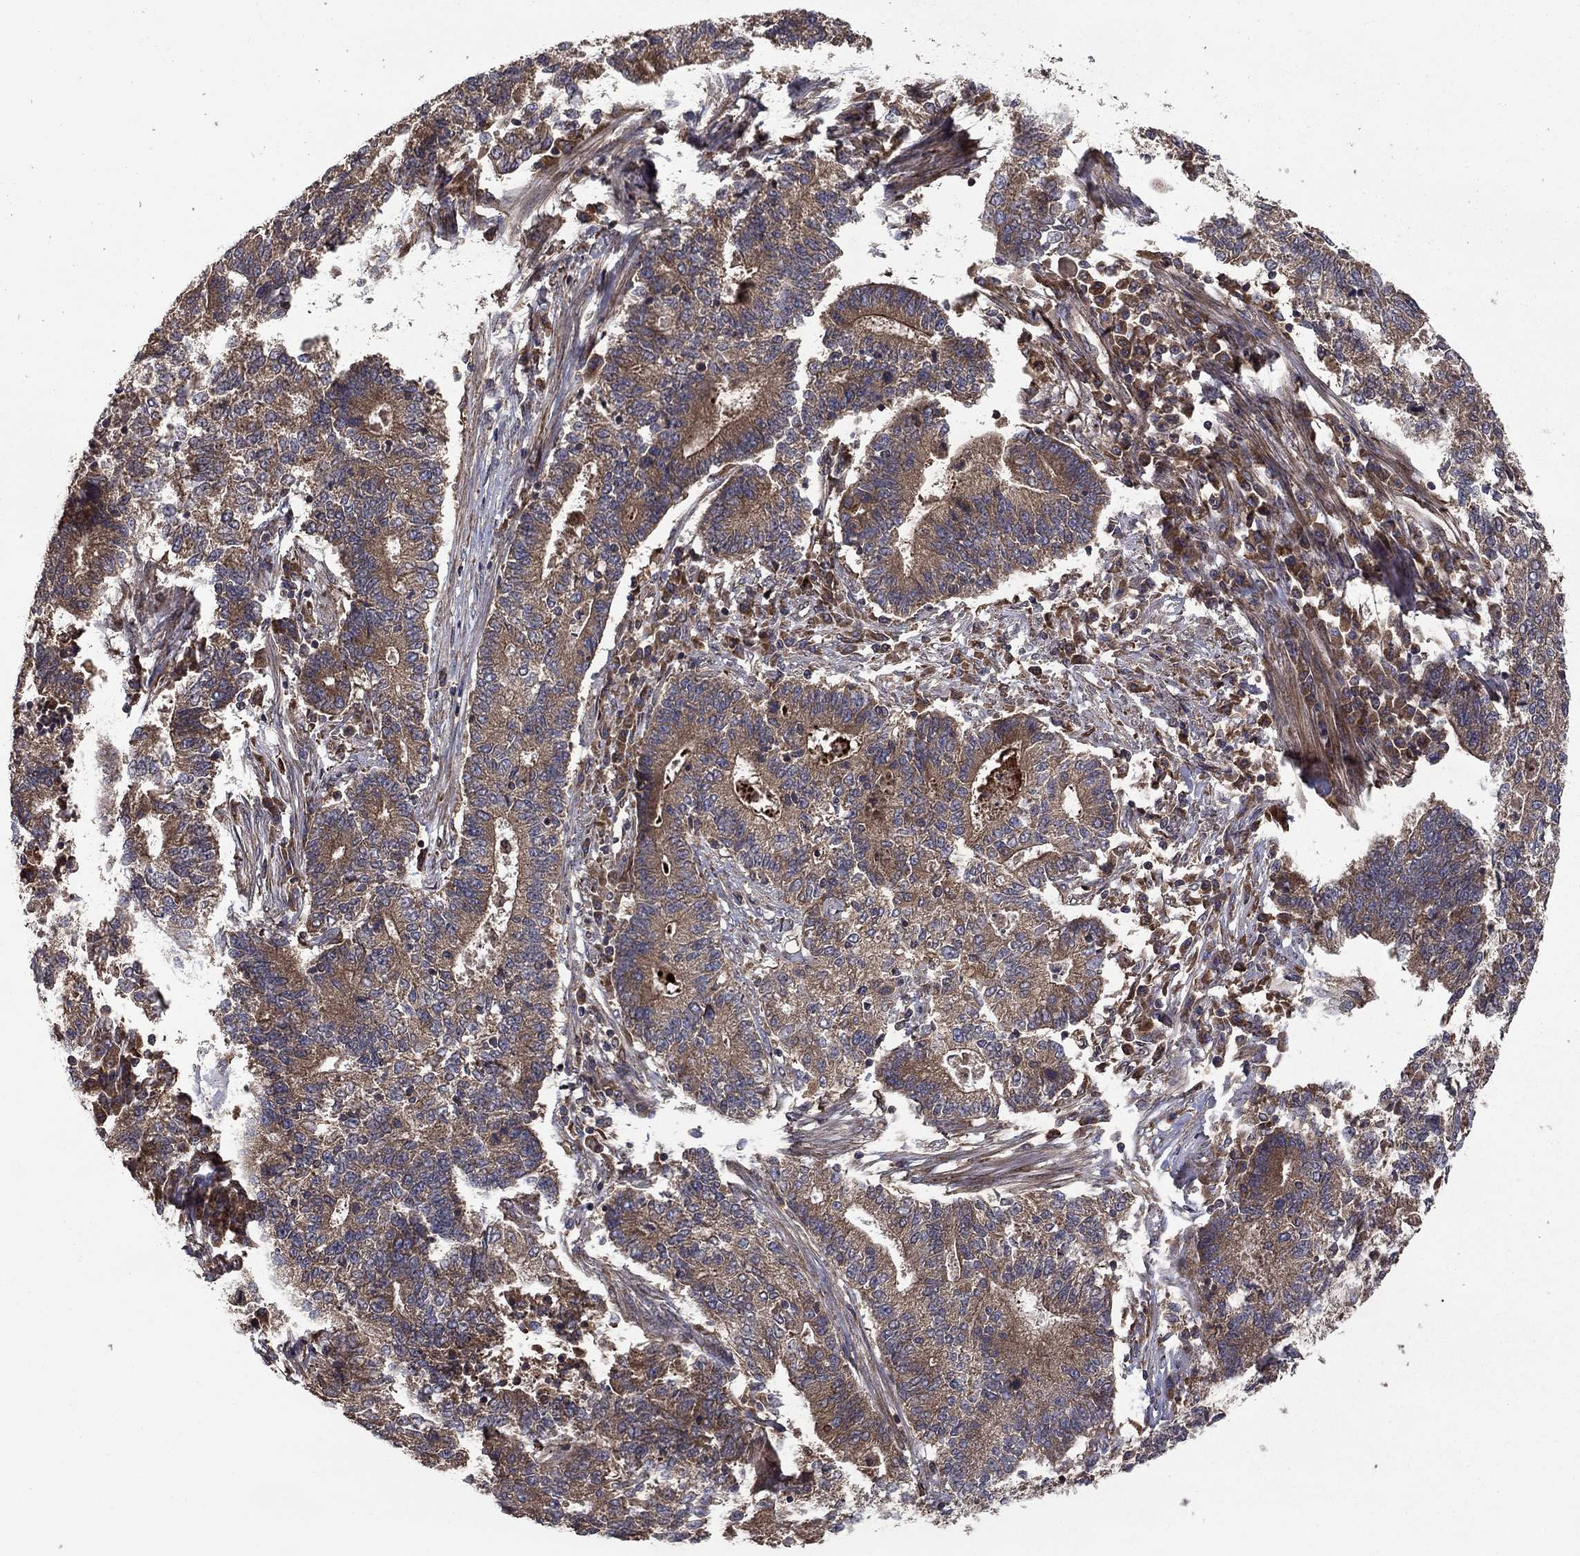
{"staining": {"intensity": "moderate", "quantity": ">75%", "location": "cytoplasmic/membranous"}, "tissue": "endometrial cancer", "cell_type": "Tumor cells", "image_type": "cancer", "snomed": [{"axis": "morphology", "description": "Adenocarcinoma, NOS"}, {"axis": "topography", "description": "Uterus"}, {"axis": "topography", "description": "Endometrium"}], "caption": "The immunohistochemical stain labels moderate cytoplasmic/membranous staining in tumor cells of adenocarcinoma (endometrial) tissue.", "gene": "BABAM2", "patient": {"sex": "female", "age": 54}}